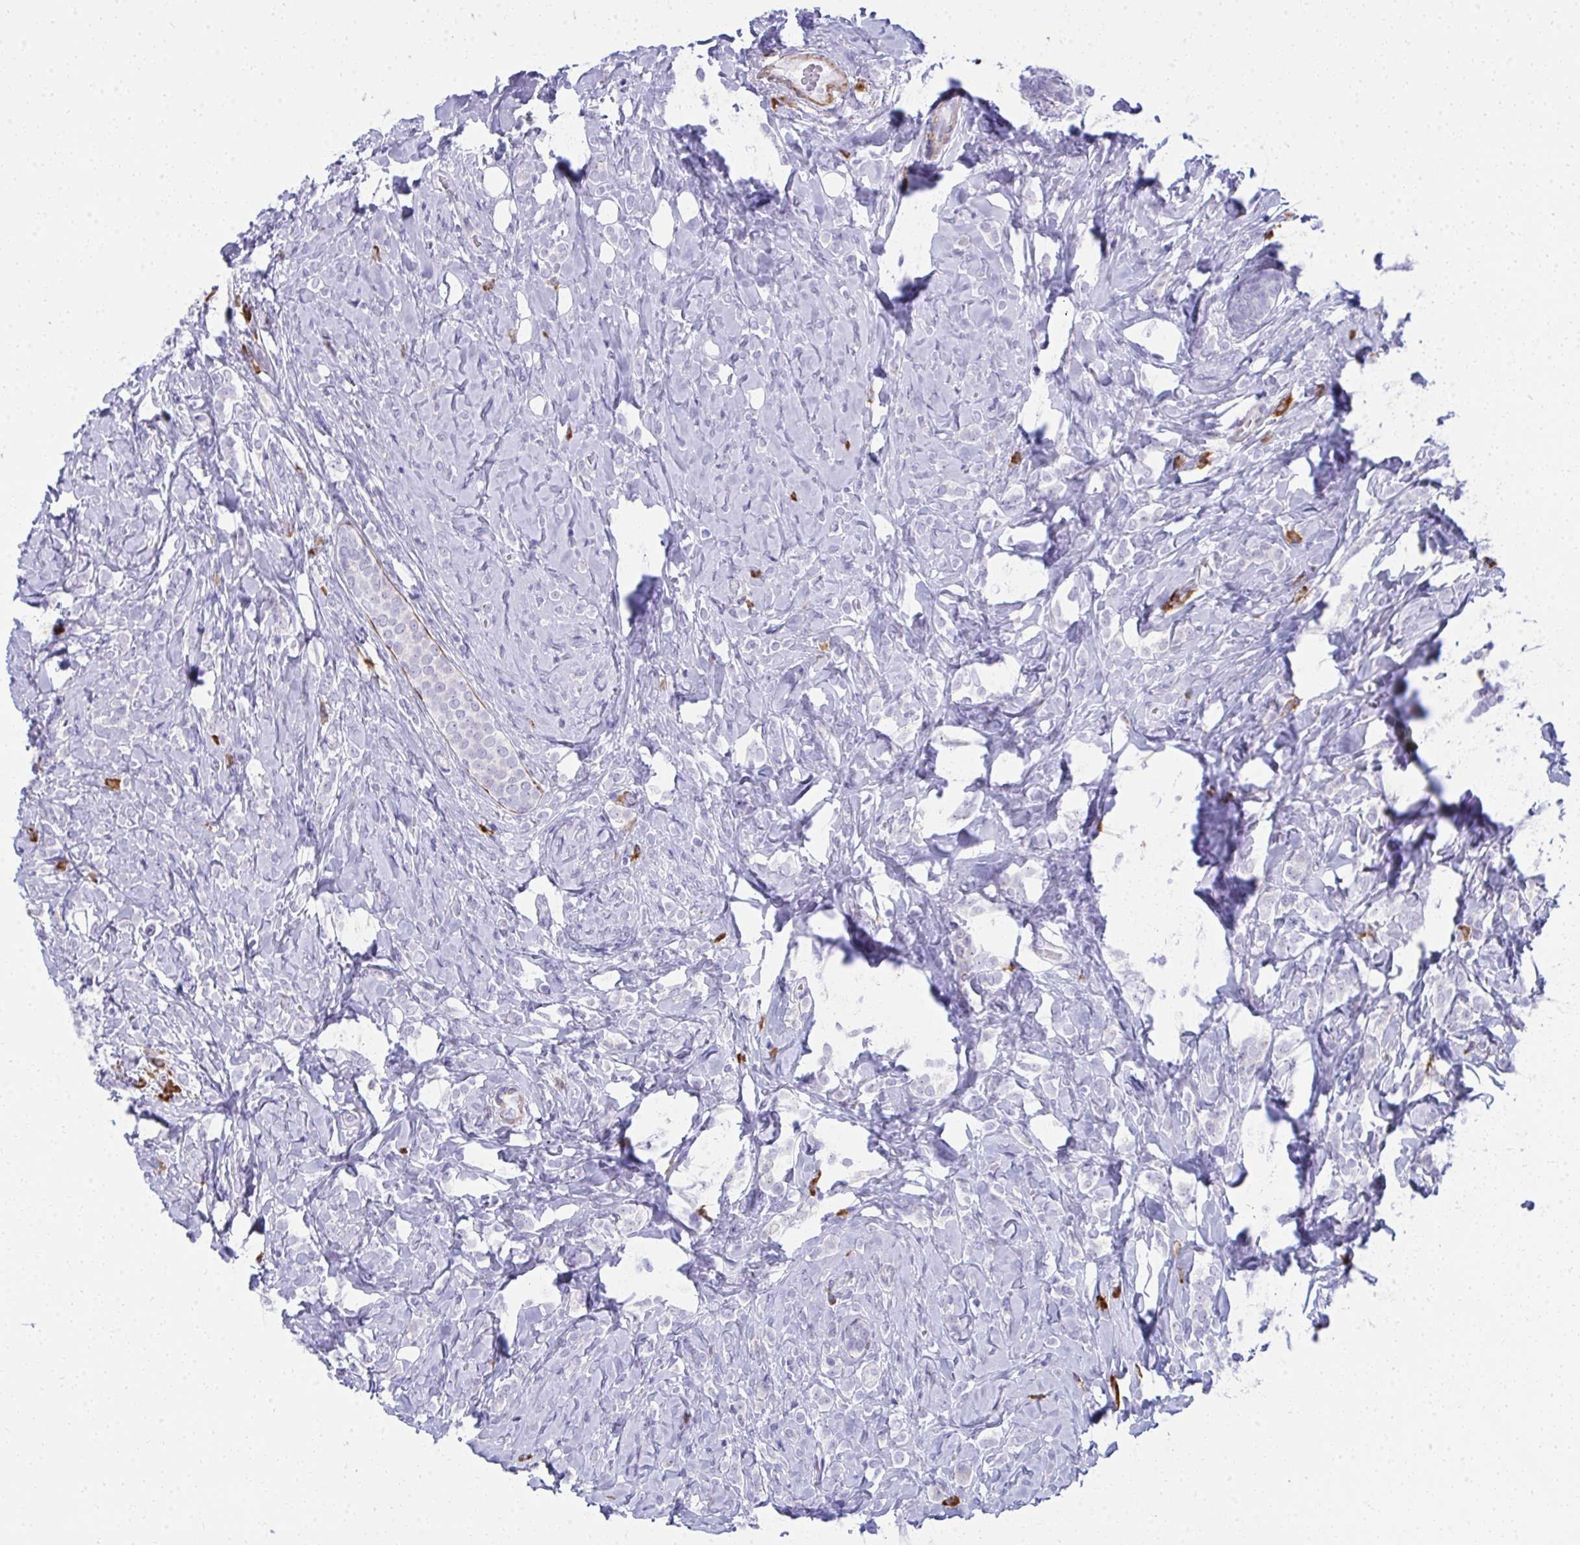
{"staining": {"intensity": "negative", "quantity": "none", "location": "none"}, "tissue": "breast cancer", "cell_type": "Tumor cells", "image_type": "cancer", "snomed": [{"axis": "morphology", "description": "Lobular carcinoma"}, {"axis": "topography", "description": "Breast"}], "caption": "Protein analysis of breast lobular carcinoma displays no significant expression in tumor cells. (Stains: DAB immunohistochemistry (IHC) with hematoxylin counter stain, Microscopy: brightfield microscopy at high magnification).", "gene": "PUS7L", "patient": {"sex": "female", "age": 49}}